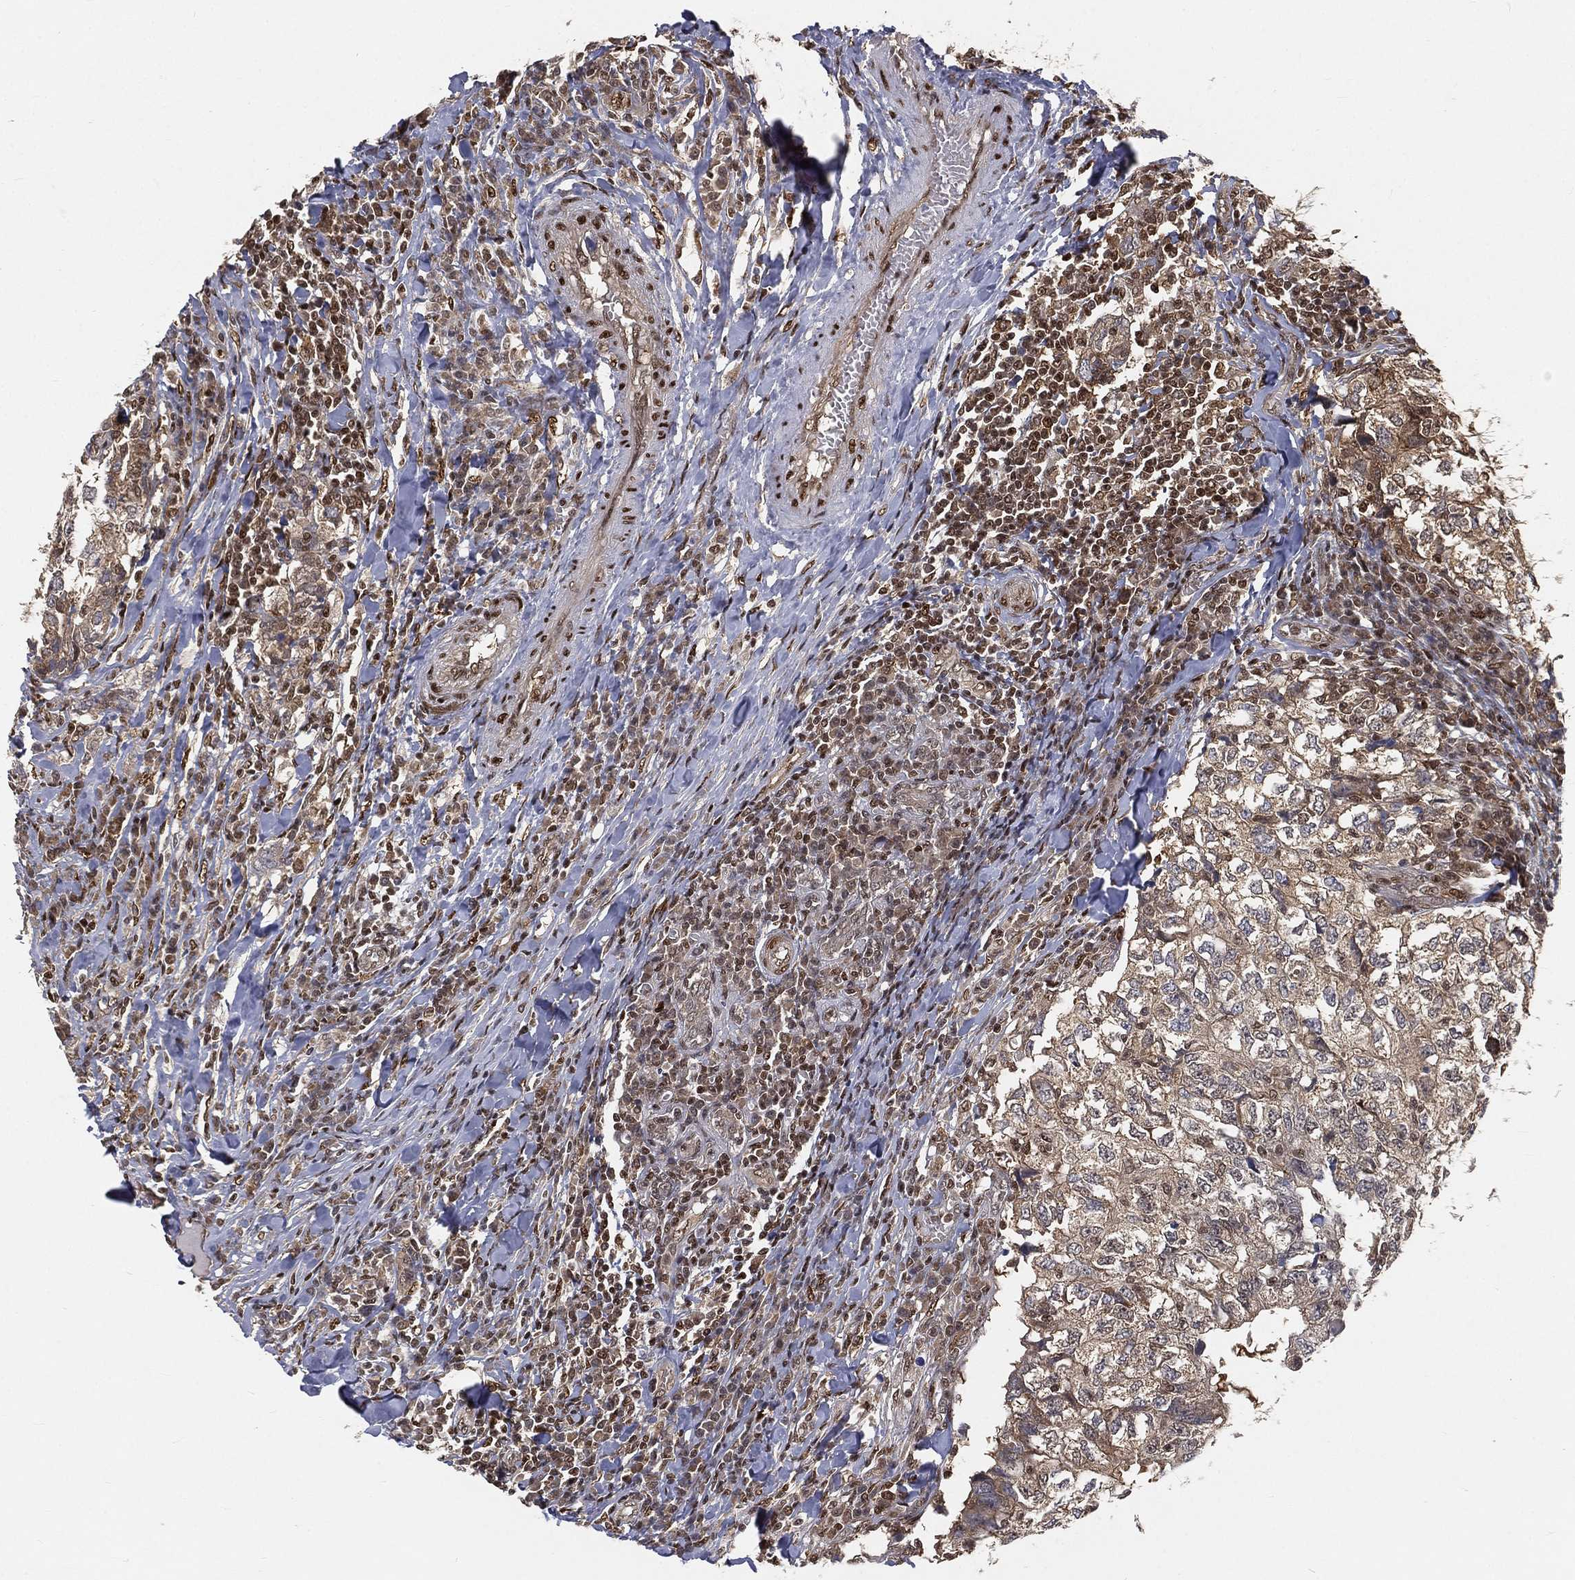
{"staining": {"intensity": "negative", "quantity": "none", "location": "none"}, "tissue": "breast cancer", "cell_type": "Tumor cells", "image_type": "cancer", "snomed": [{"axis": "morphology", "description": "Duct carcinoma"}, {"axis": "topography", "description": "Breast"}], "caption": "Invasive ductal carcinoma (breast) was stained to show a protein in brown. There is no significant expression in tumor cells.", "gene": "CRTC3", "patient": {"sex": "female", "age": 30}}